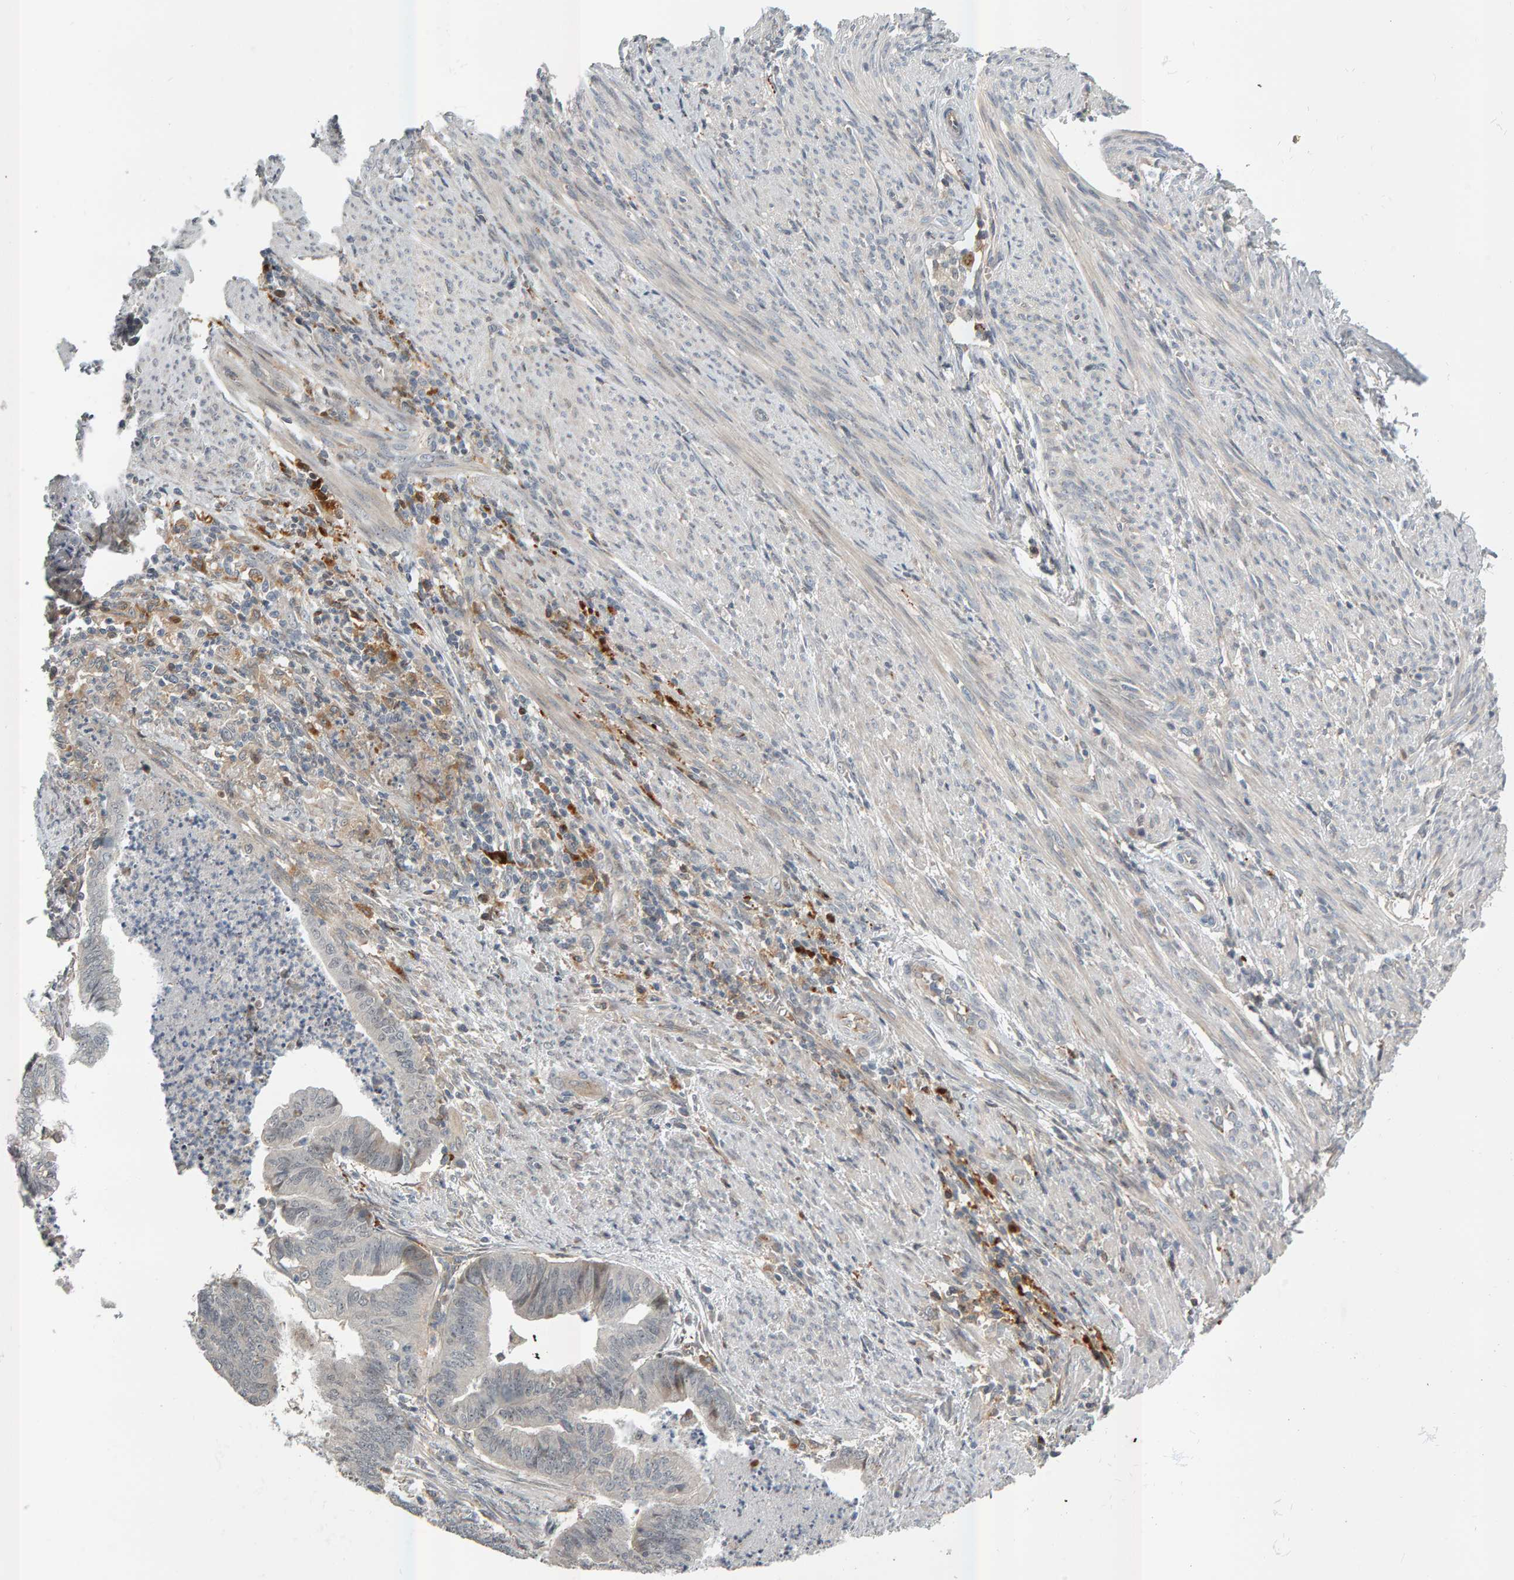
{"staining": {"intensity": "negative", "quantity": "none", "location": "none"}, "tissue": "endometrial cancer", "cell_type": "Tumor cells", "image_type": "cancer", "snomed": [{"axis": "morphology", "description": "Polyp, NOS"}, {"axis": "morphology", "description": "Adenocarcinoma, NOS"}, {"axis": "morphology", "description": "Adenoma, NOS"}, {"axis": "topography", "description": "Endometrium"}], "caption": "DAB (3,3'-diaminobenzidine) immunohistochemical staining of endometrial cancer shows no significant staining in tumor cells.", "gene": "ZNF160", "patient": {"sex": "female", "age": 79}}